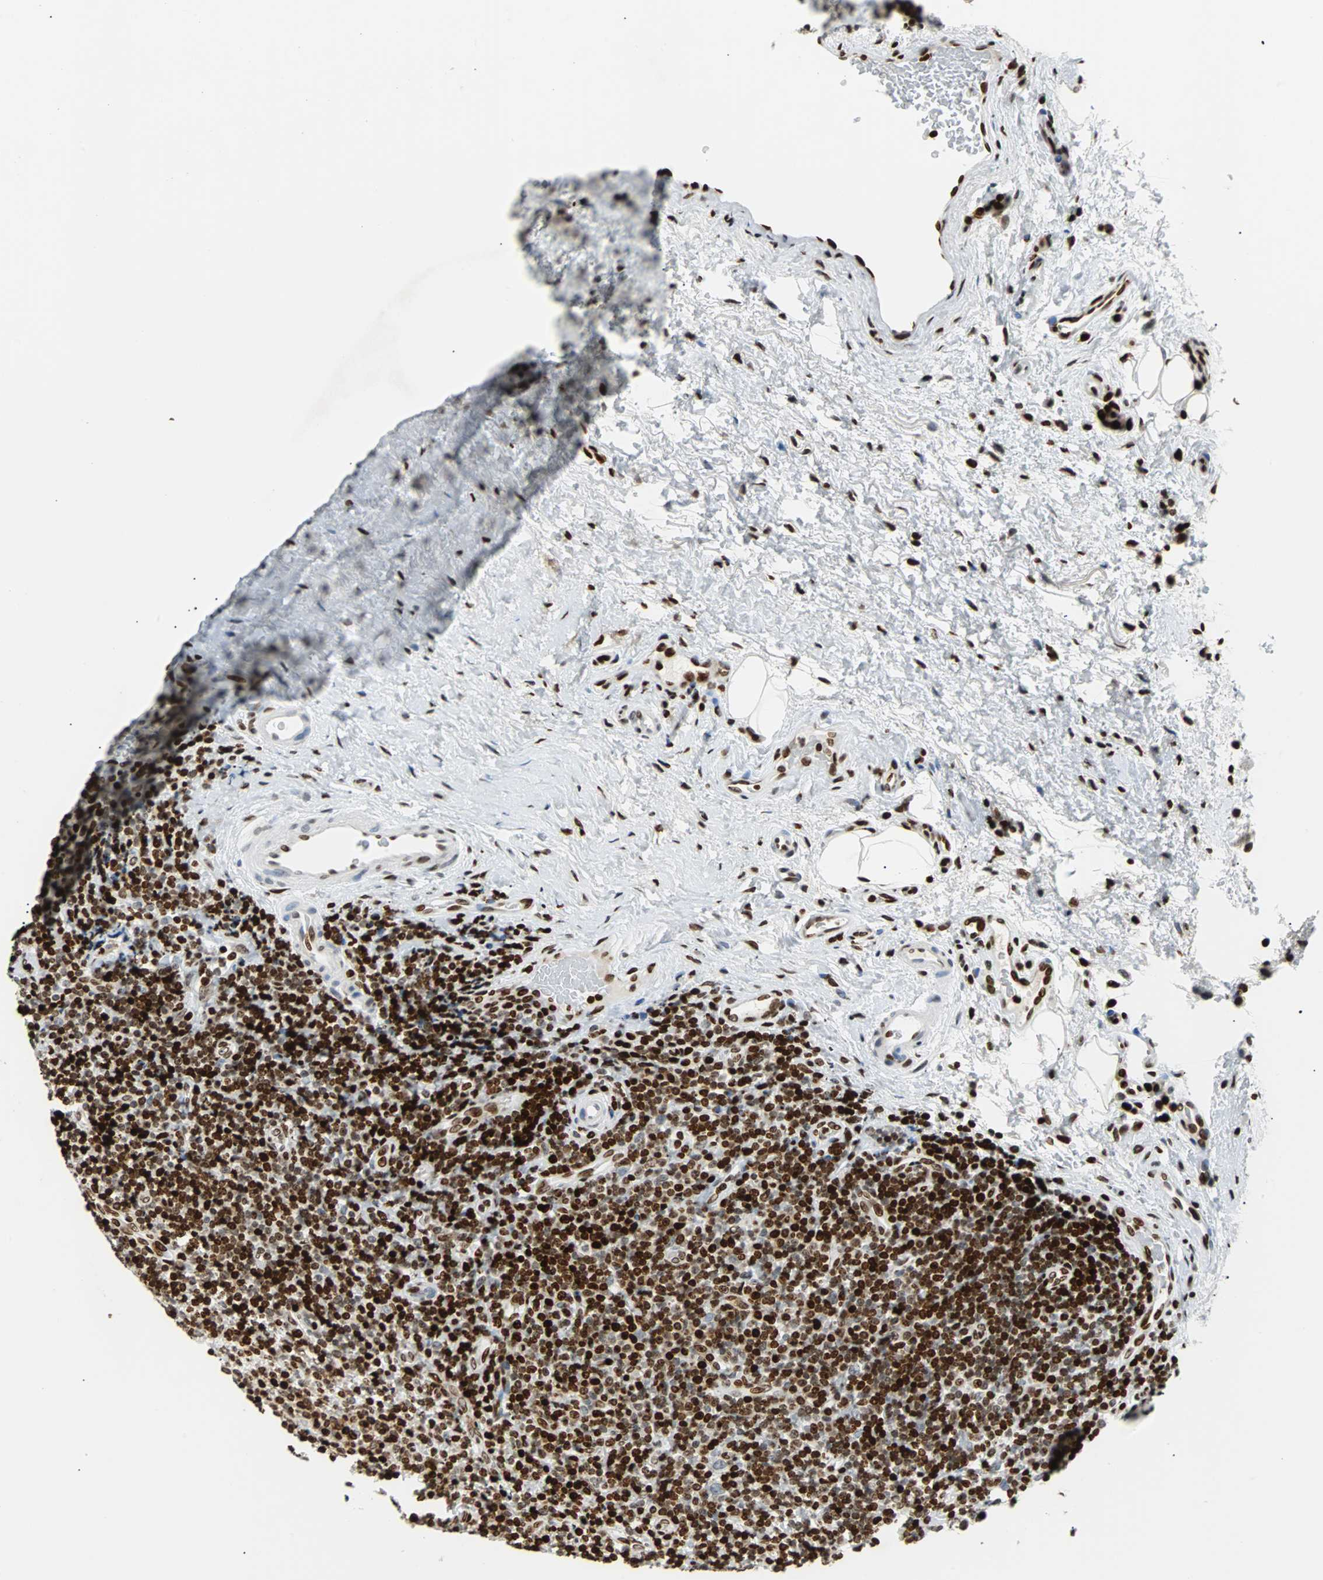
{"staining": {"intensity": "strong", "quantity": ">75%", "location": "nuclear"}, "tissue": "lymphoma", "cell_type": "Tumor cells", "image_type": "cancer", "snomed": [{"axis": "morphology", "description": "Malignant lymphoma, non-Hodgkin's type, High grade"}, {"axis": "topography", "description": "Tonsil"}], "caption": "Immunohistochemical staining of human high-grade malignant lymphoma, non-Hodgkin's type shows high levels of strong nuclear protein expression in about >75% of tumor cells. Using DAB (3,3'-diaminobenzidine) (brown) and hematoxylin (blue) stains, captured at high magnification using brightfield microscopy.", "gene": "ZNF131", "patient": {"sex": "female", "age": 36}}